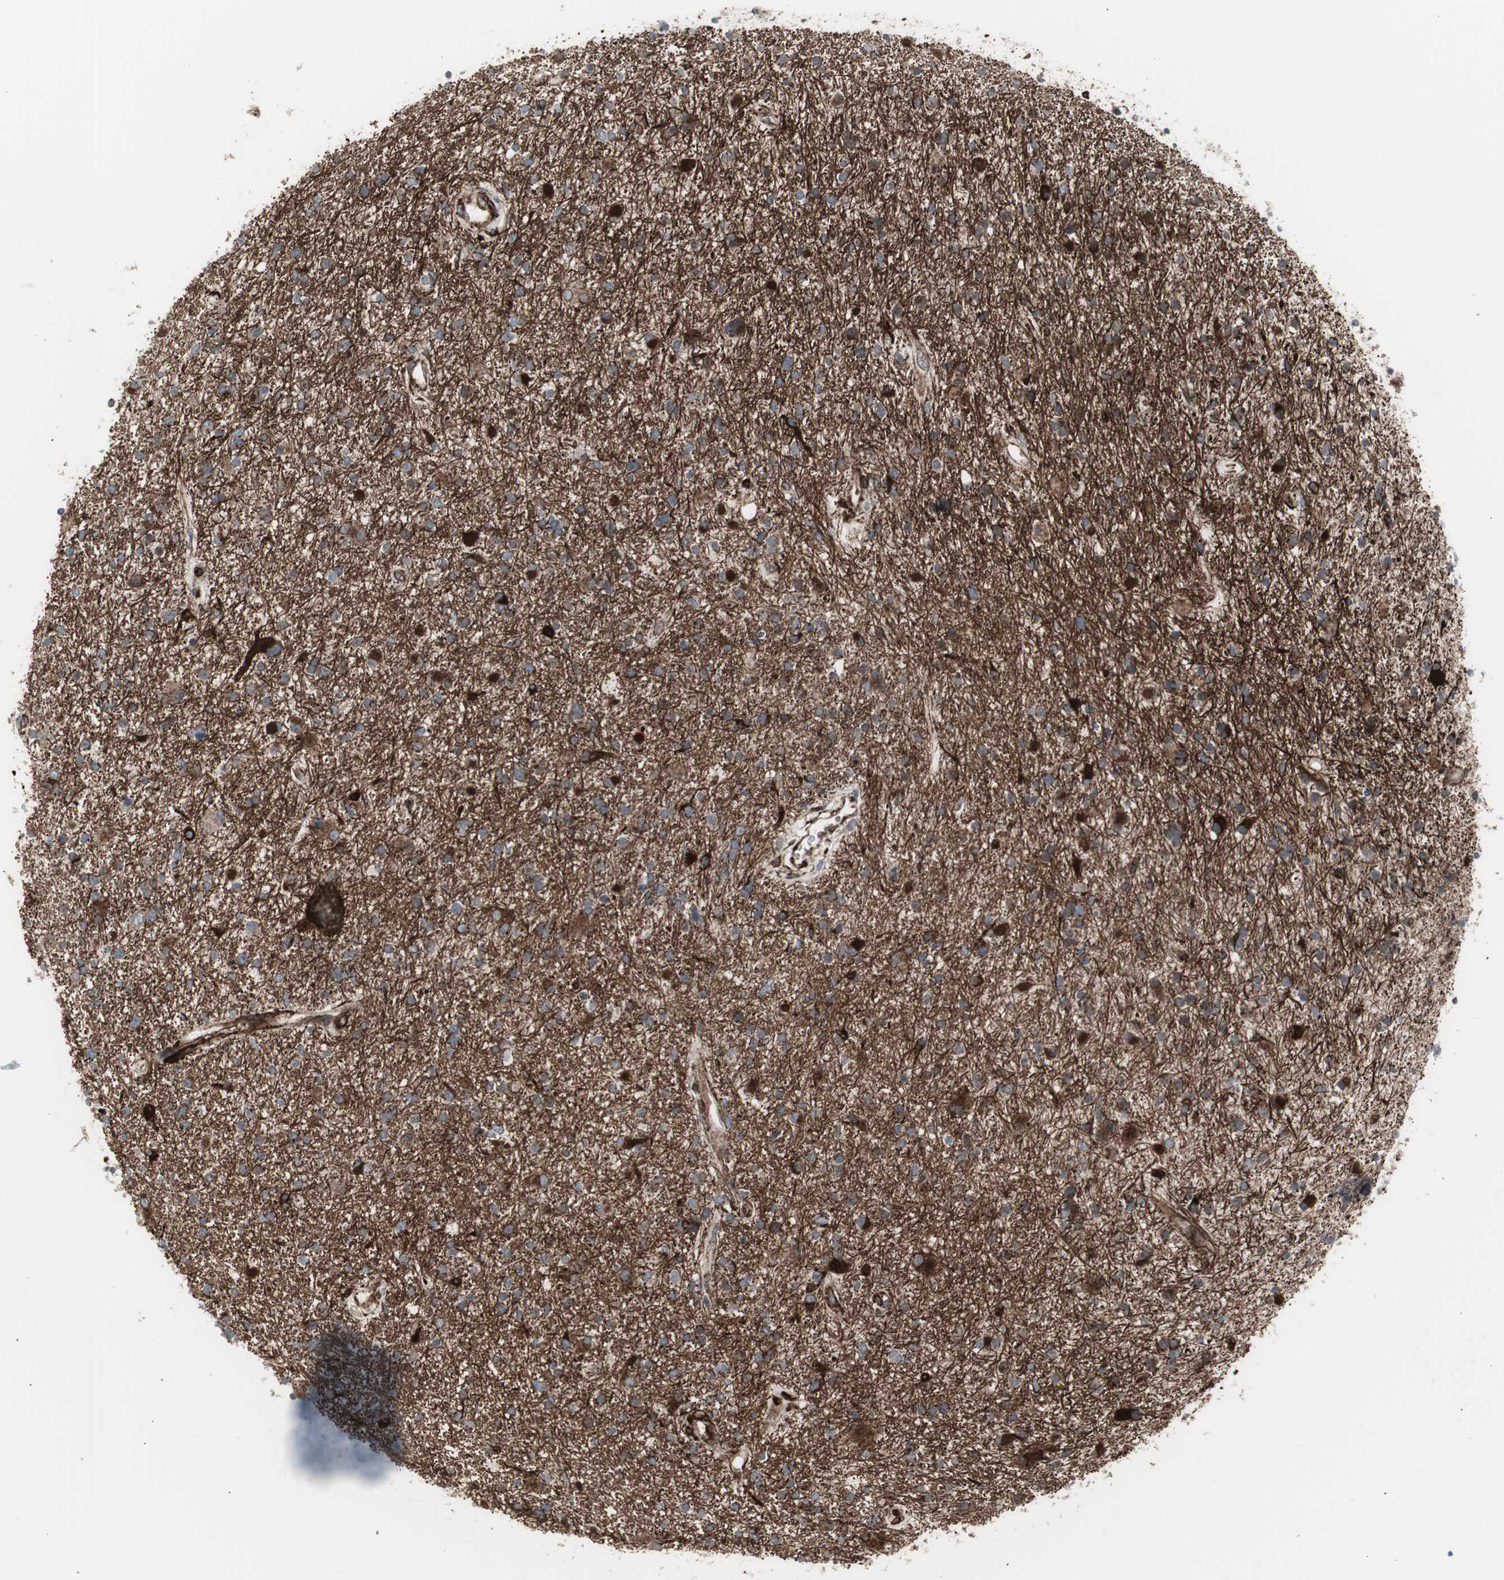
{"staining": {"intensity": "strong", "quantity": "<25%", "location": "cytoplasmic/membranous"}, "tissue": "glioma", "cell_type": "Tumor cells", "image_type": "cancer", "snomed": [{"axis": "morphology", "description": "Glioma, malignant, High grade"}, {"axis": "topography", "description": "Brain"}], "caption": "DAB immunohistochemical staining of malignant high-grade glioma demonstrates strong cytoplasmic/membranous protein expression in approximately <25% of tumor cells.", "gene": "PDGFA", "patient": {"sex": "male", "age": 33}}